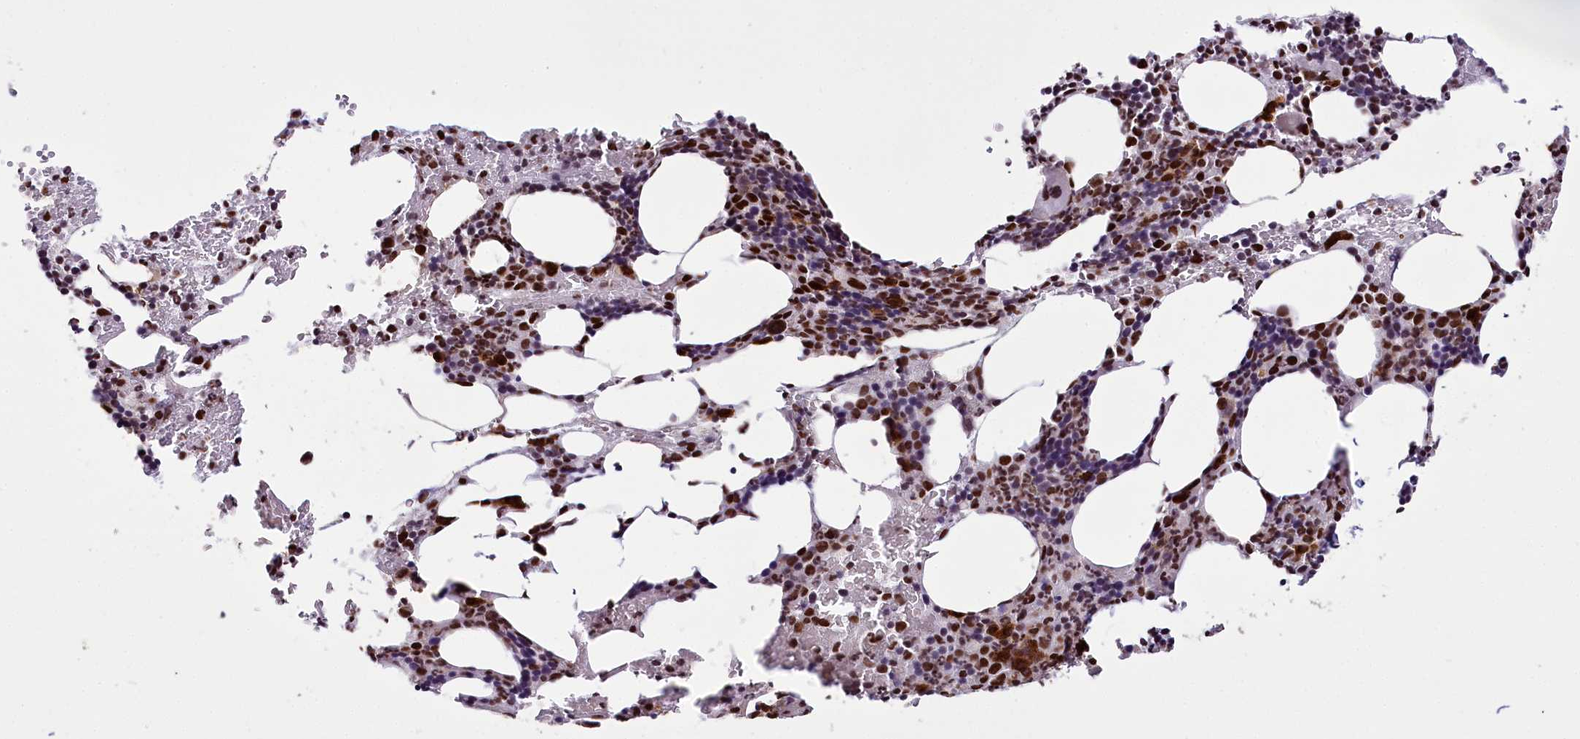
{"staining": {"intensity": "strong", "quantity": "25%-75%", "location": "nuclear"}, "tissue": "bone marrow", "cell_type": "Hematopoietic cells", "image_type": "normal", "snomed": [{"axis": "morphology", "description": "Normal tissue, NOS"}, {"axis": "topography", "description": "Bone marrow"}], "caption": "Immunohistochemistry (DAB (3,3'-diaminobenzidine)) staining of normal bone marrow exhibits strong nuclear protein expression in about 25%-75% of hematopoietic cells. (Stains: DAB in brown, nuclei in blue, Microscopy: brightfield microscopy at high magnification).", "gene": "SMARCE1", "patient": {"sex": "male", "age": 62}}